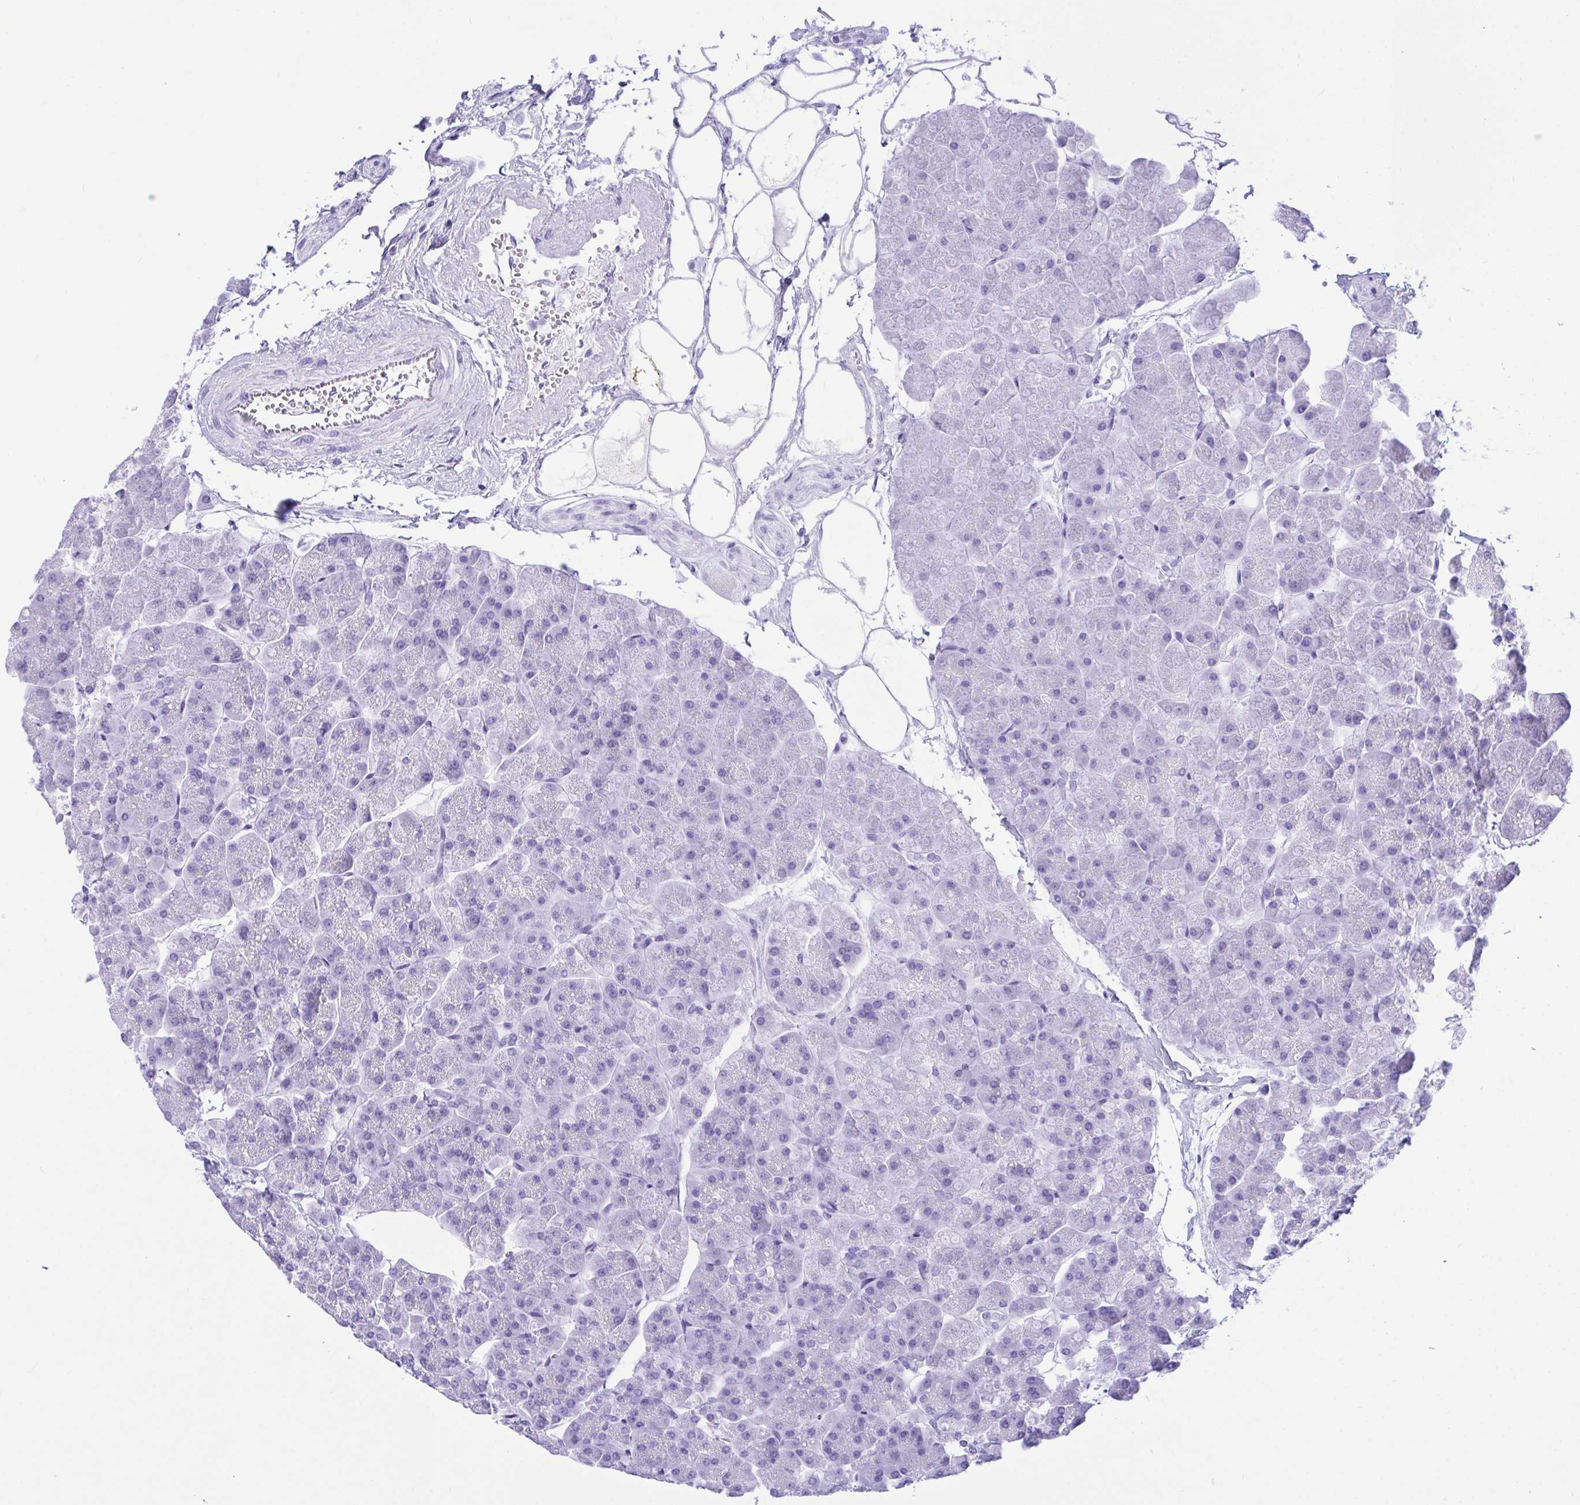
{"staining": {"intensity": "negative", "quantity": "none", "location": "none"}, "tissue": "pancreas", "cell_type": "Exocrine glandular cells", "image_type": "normal", "snomed": [{"axis": "morphology", "description": "Normal tissue, NOS"}, {"axis": "topography", "description": "Pancreas"}, {"axis": "topography", "description": "Peripheral nerve tissue"}], "caption": "Normal pancreas was stained to show a protein in brown. There is no significant staining in exocrine glandular cells.", "gene": "BEST4", "patient": {"sex": "male", "age": 54}}